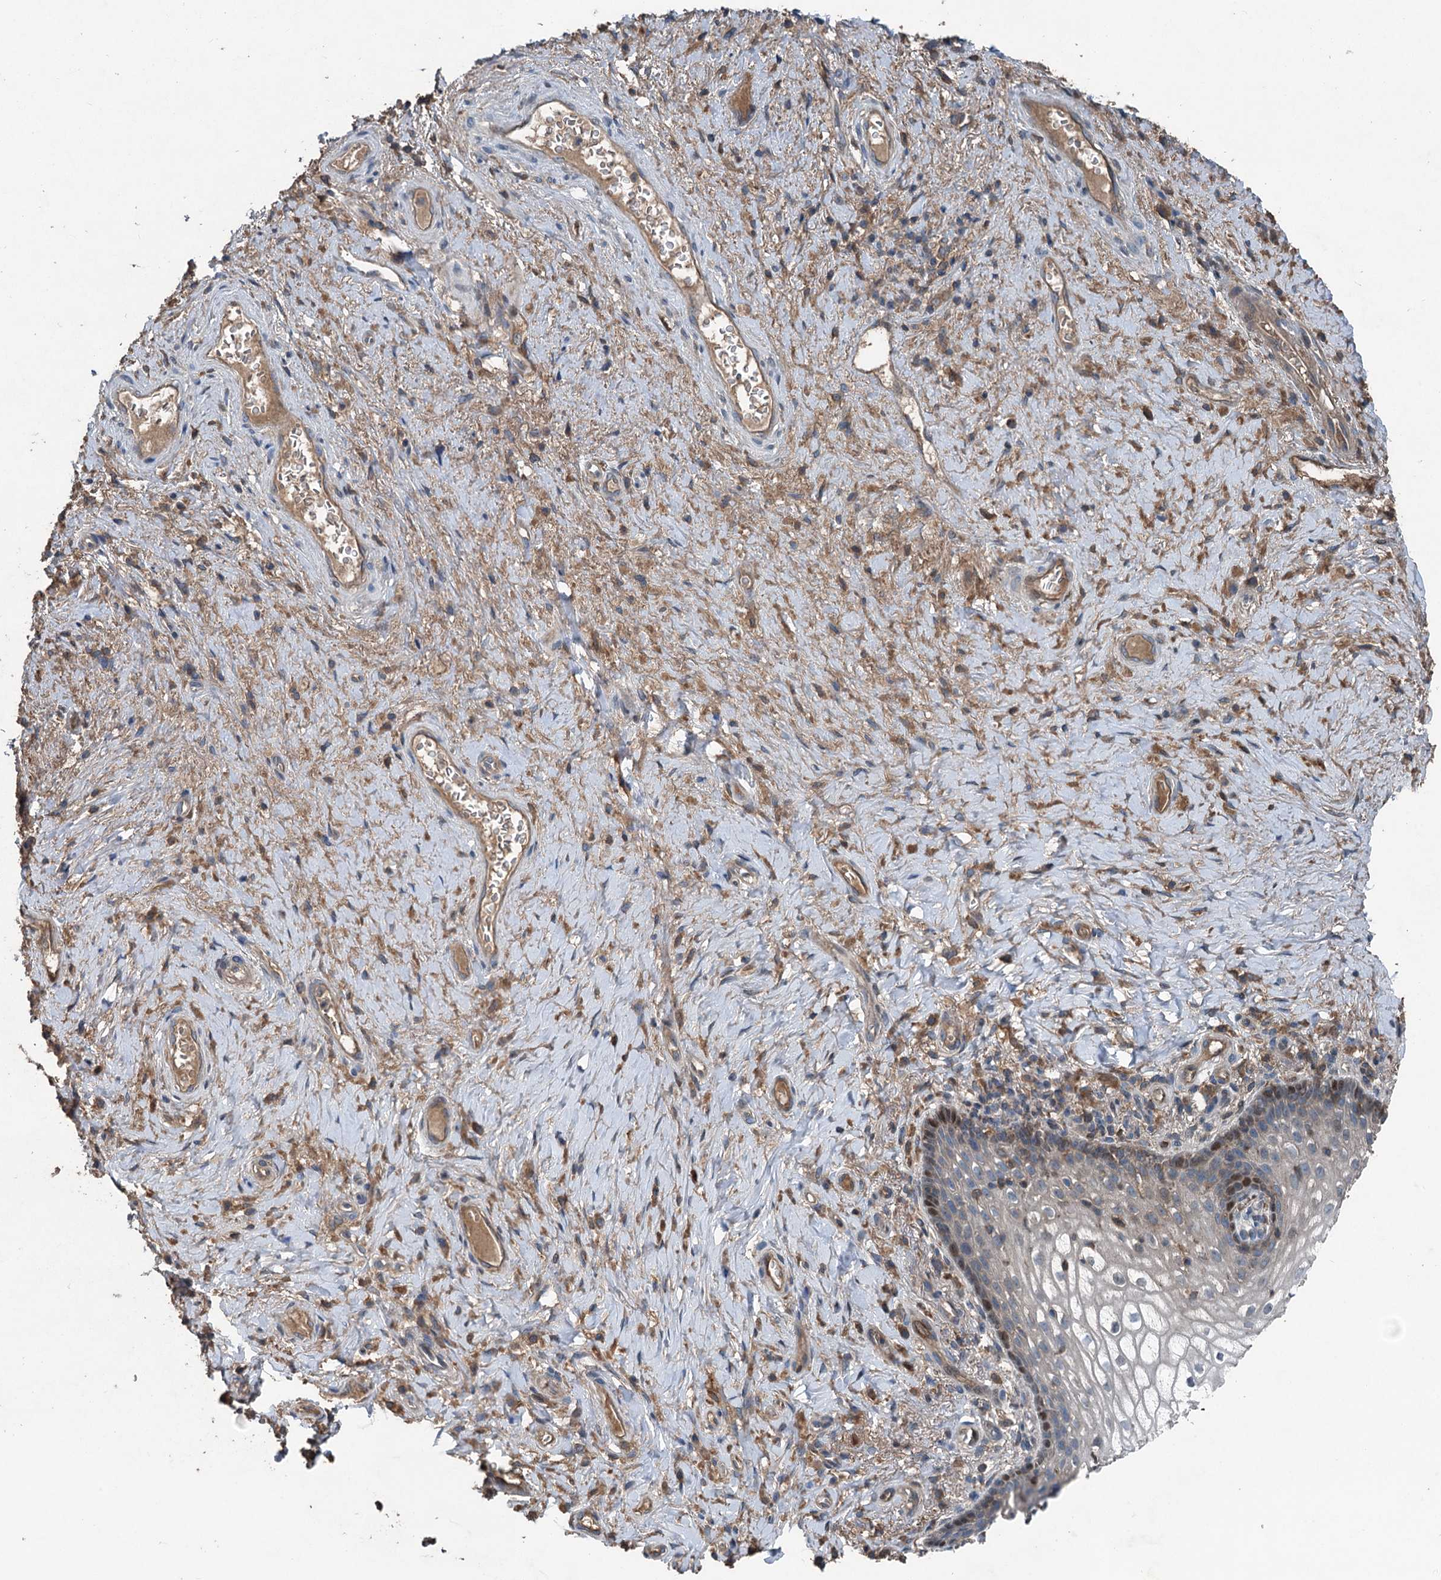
{"staining": {"intensity": "moderate", "quantity": "<25%", "location": "nuclear"}, "tissue": "vagina", "cell_type": "Squamous epithelial cells", "image_type": "normal", "snomed": [{"axis": "morphology", "description": "Normal tissue, NOS"}, {"axis": "topography", "description": "Vagina"}], "caption": "A low amount of moderate nuclear staining is present in approximately <25% of squamous epithelial cells in unremarkable vagina.", "gene": "TAPBPL", "patient": {"sex": "female", "age": 60}}